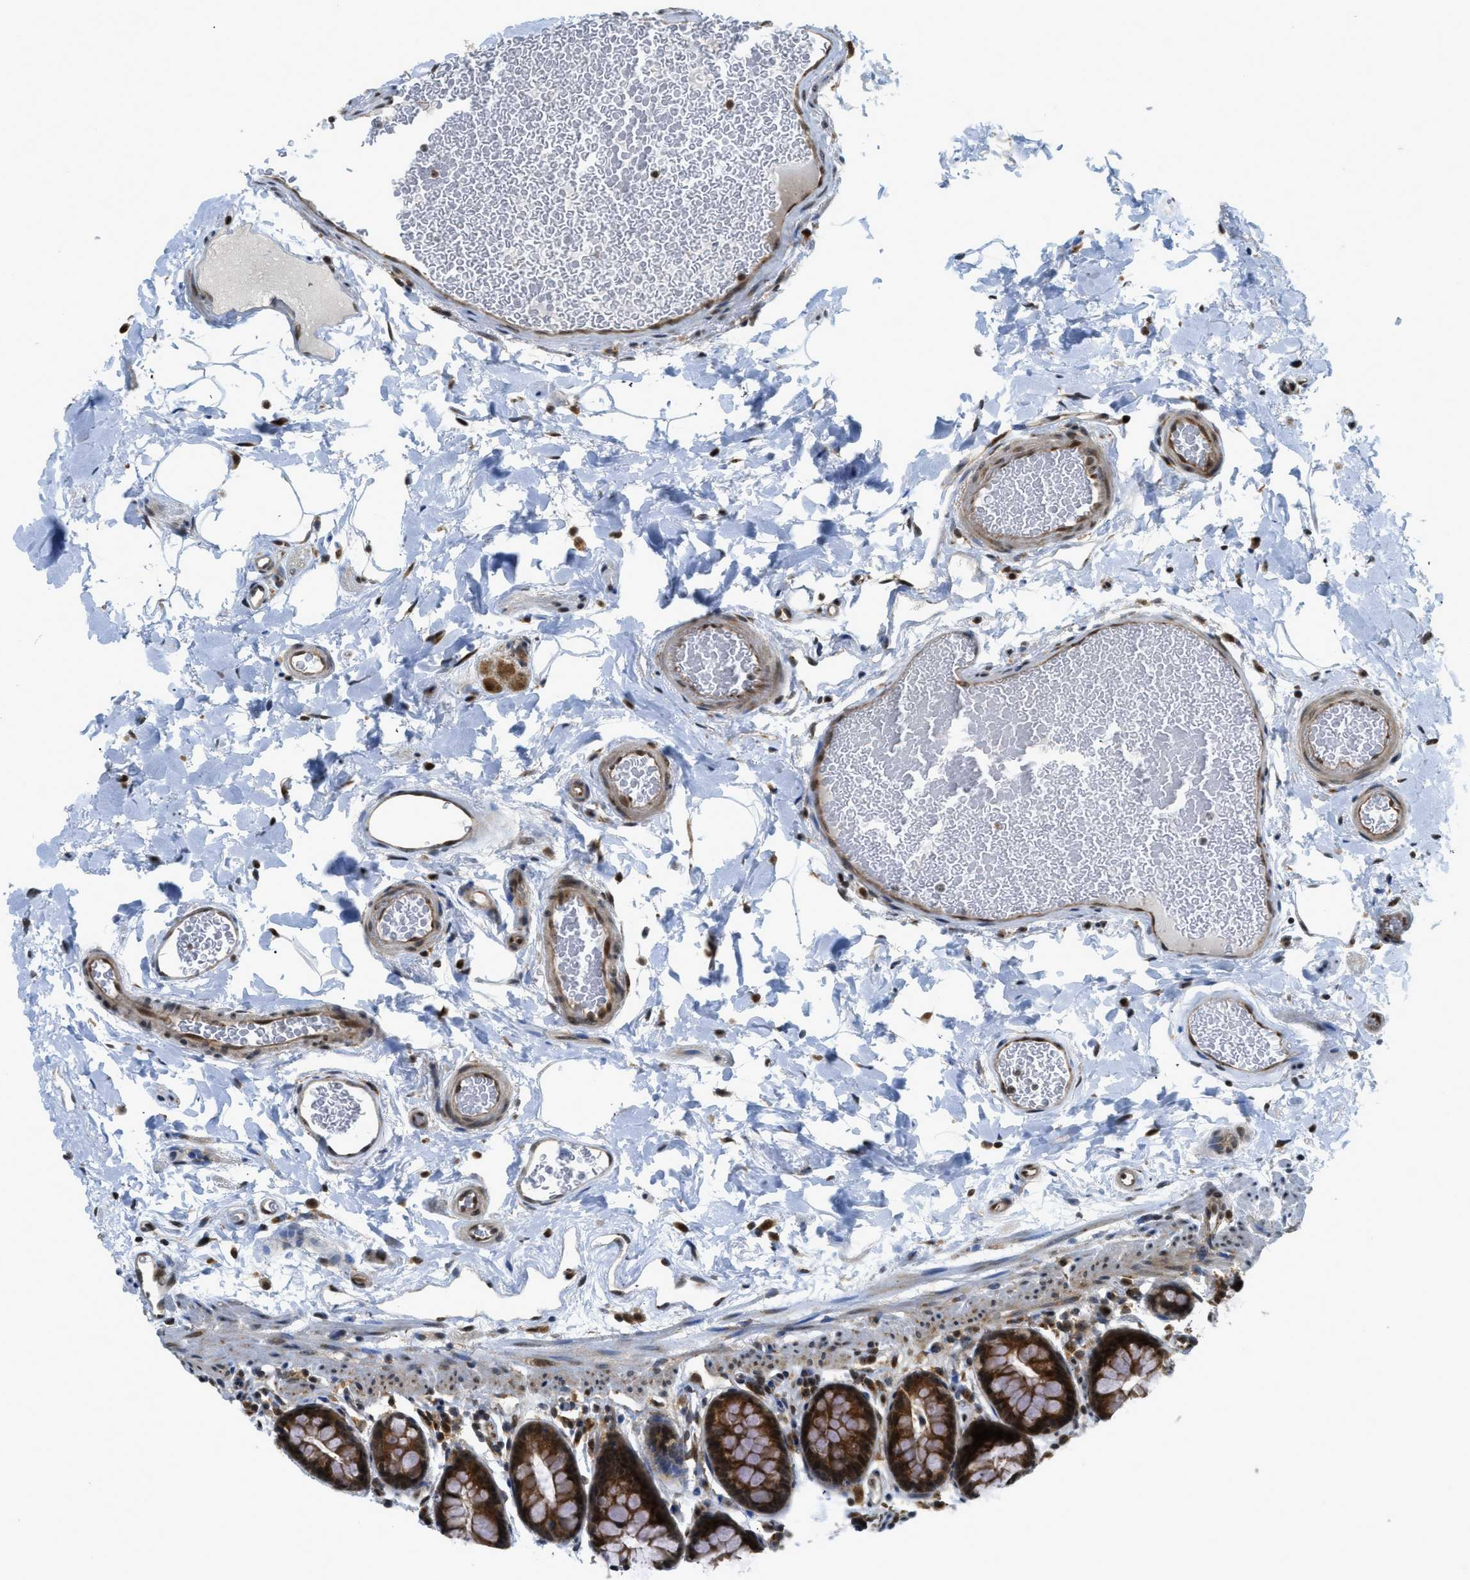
{"staining": {"intensity": "moderate", "quantity": ">75%", "location": "cytoplasmic/membranous,nuclear"}, "tissue": "colon", "cell_type": "Endothelial cells", "image_type": "normal", "snomed": [{"axis": "morphology", "description": "Normal tissue, NOS"}, {"axis": "topography", "description": "Colon"}], "caption": "Brown immunohistochemical staining in unremarkable colon shows moderate cytoplasmic/membranous,nuclear staining in approximately >75% of endothelial cells. (Stains: DAB in brown, nuclei in blue, Microscopy: brightfield microscopy at high magnification).", "gene": "TACC1", "patient": {"sex": "female", "age": 80}}